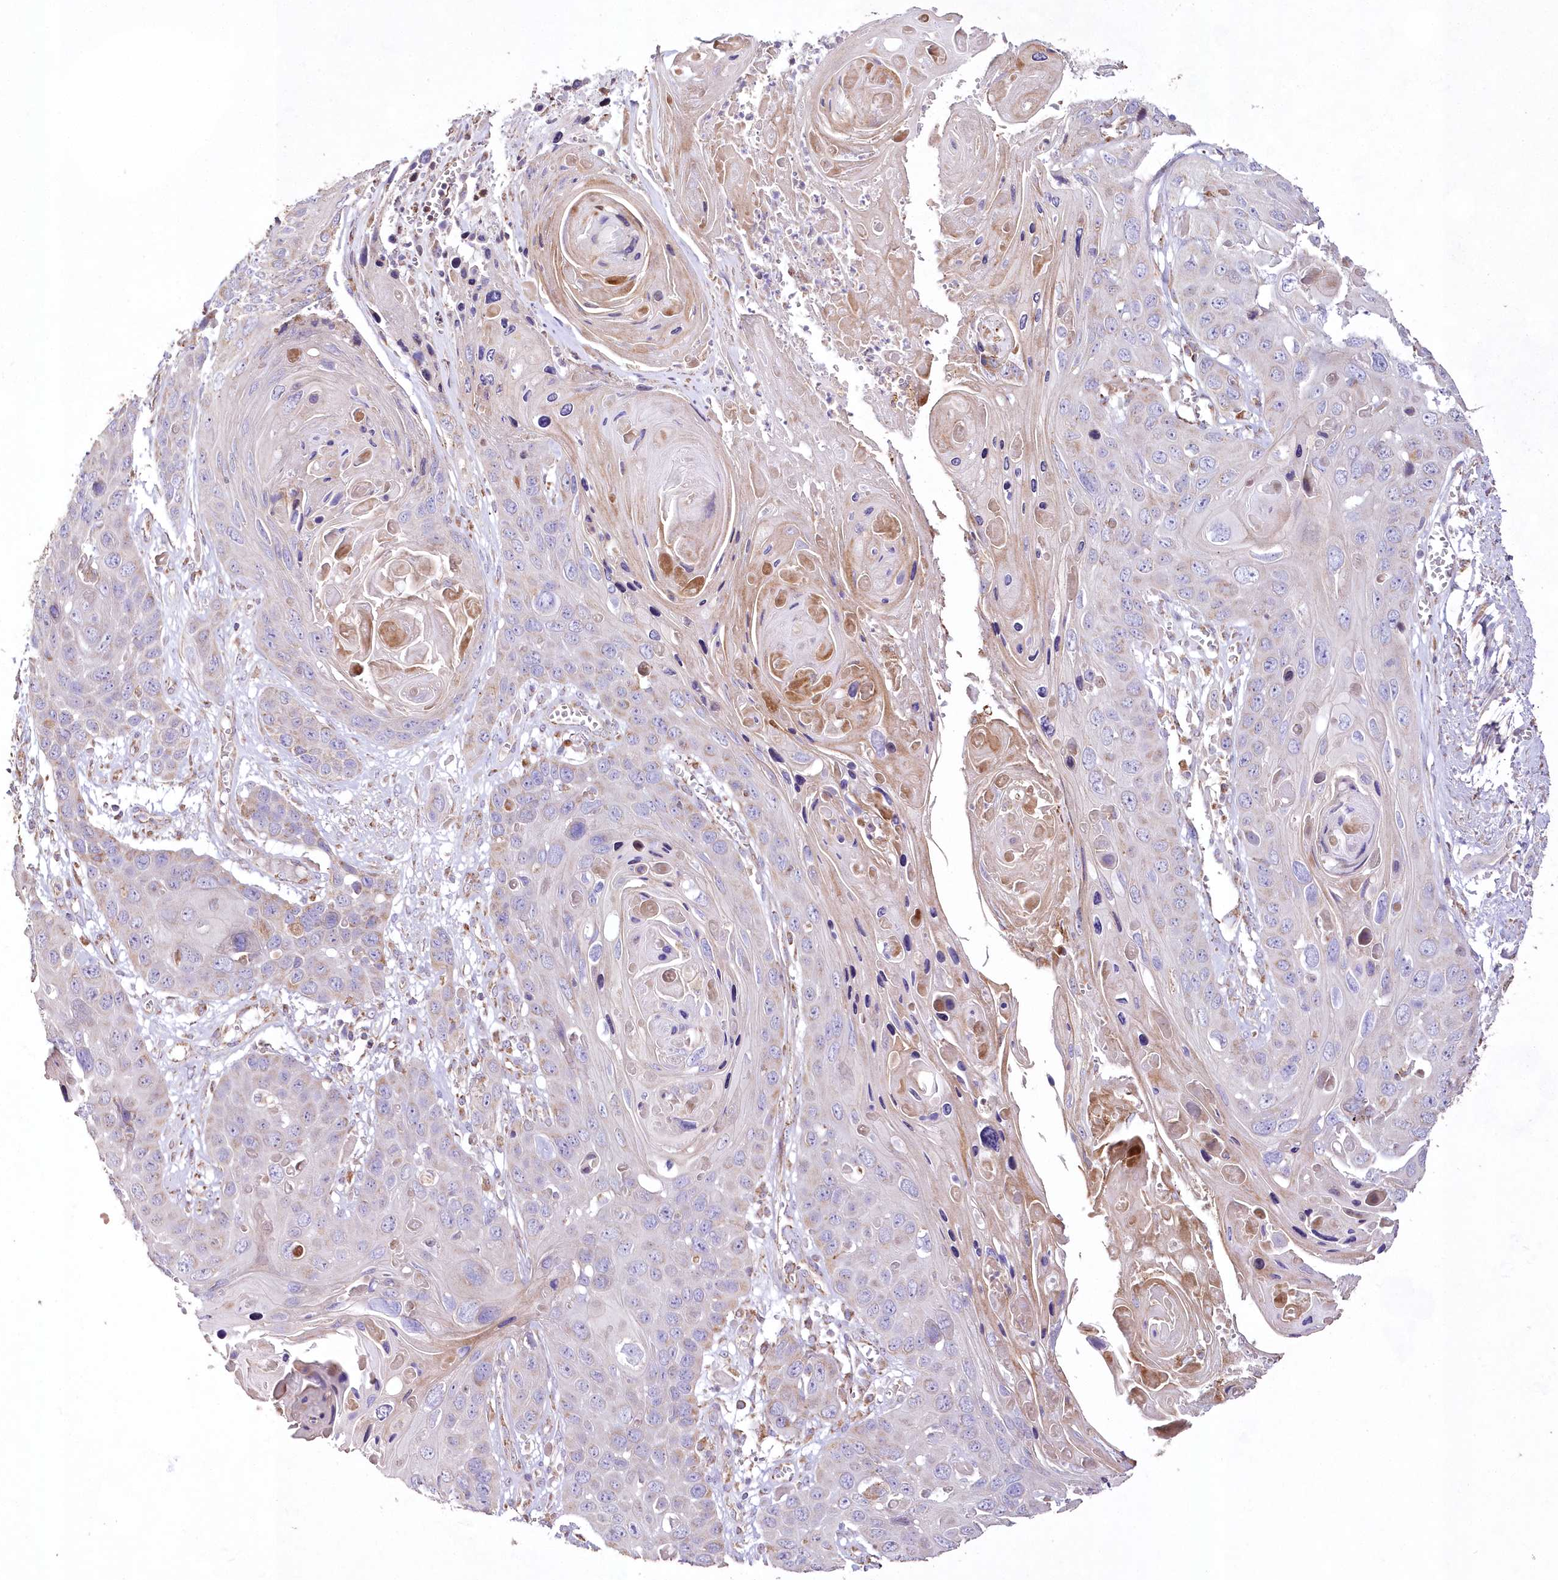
{"staining": {"intensity": "weak", "quantity": "<25%", "location": "cytoplasmic/membranous"}, "tissue": "skin cancer", "cell_type": "Tumor cells", "image_type": "cancer", "snomed": [{"axis": "morphology", "description": "Squamous cell carcinoma, NOS"}, {"axis": "topography", "description": "Skin"}], "caption": "Skin cancer (squamous cell carcinoma) was stained to show a protein in brown. There is no significant expression in tumor cells.", "gene": "HADHB", "patient": {"sex": "male", "age": 55}}